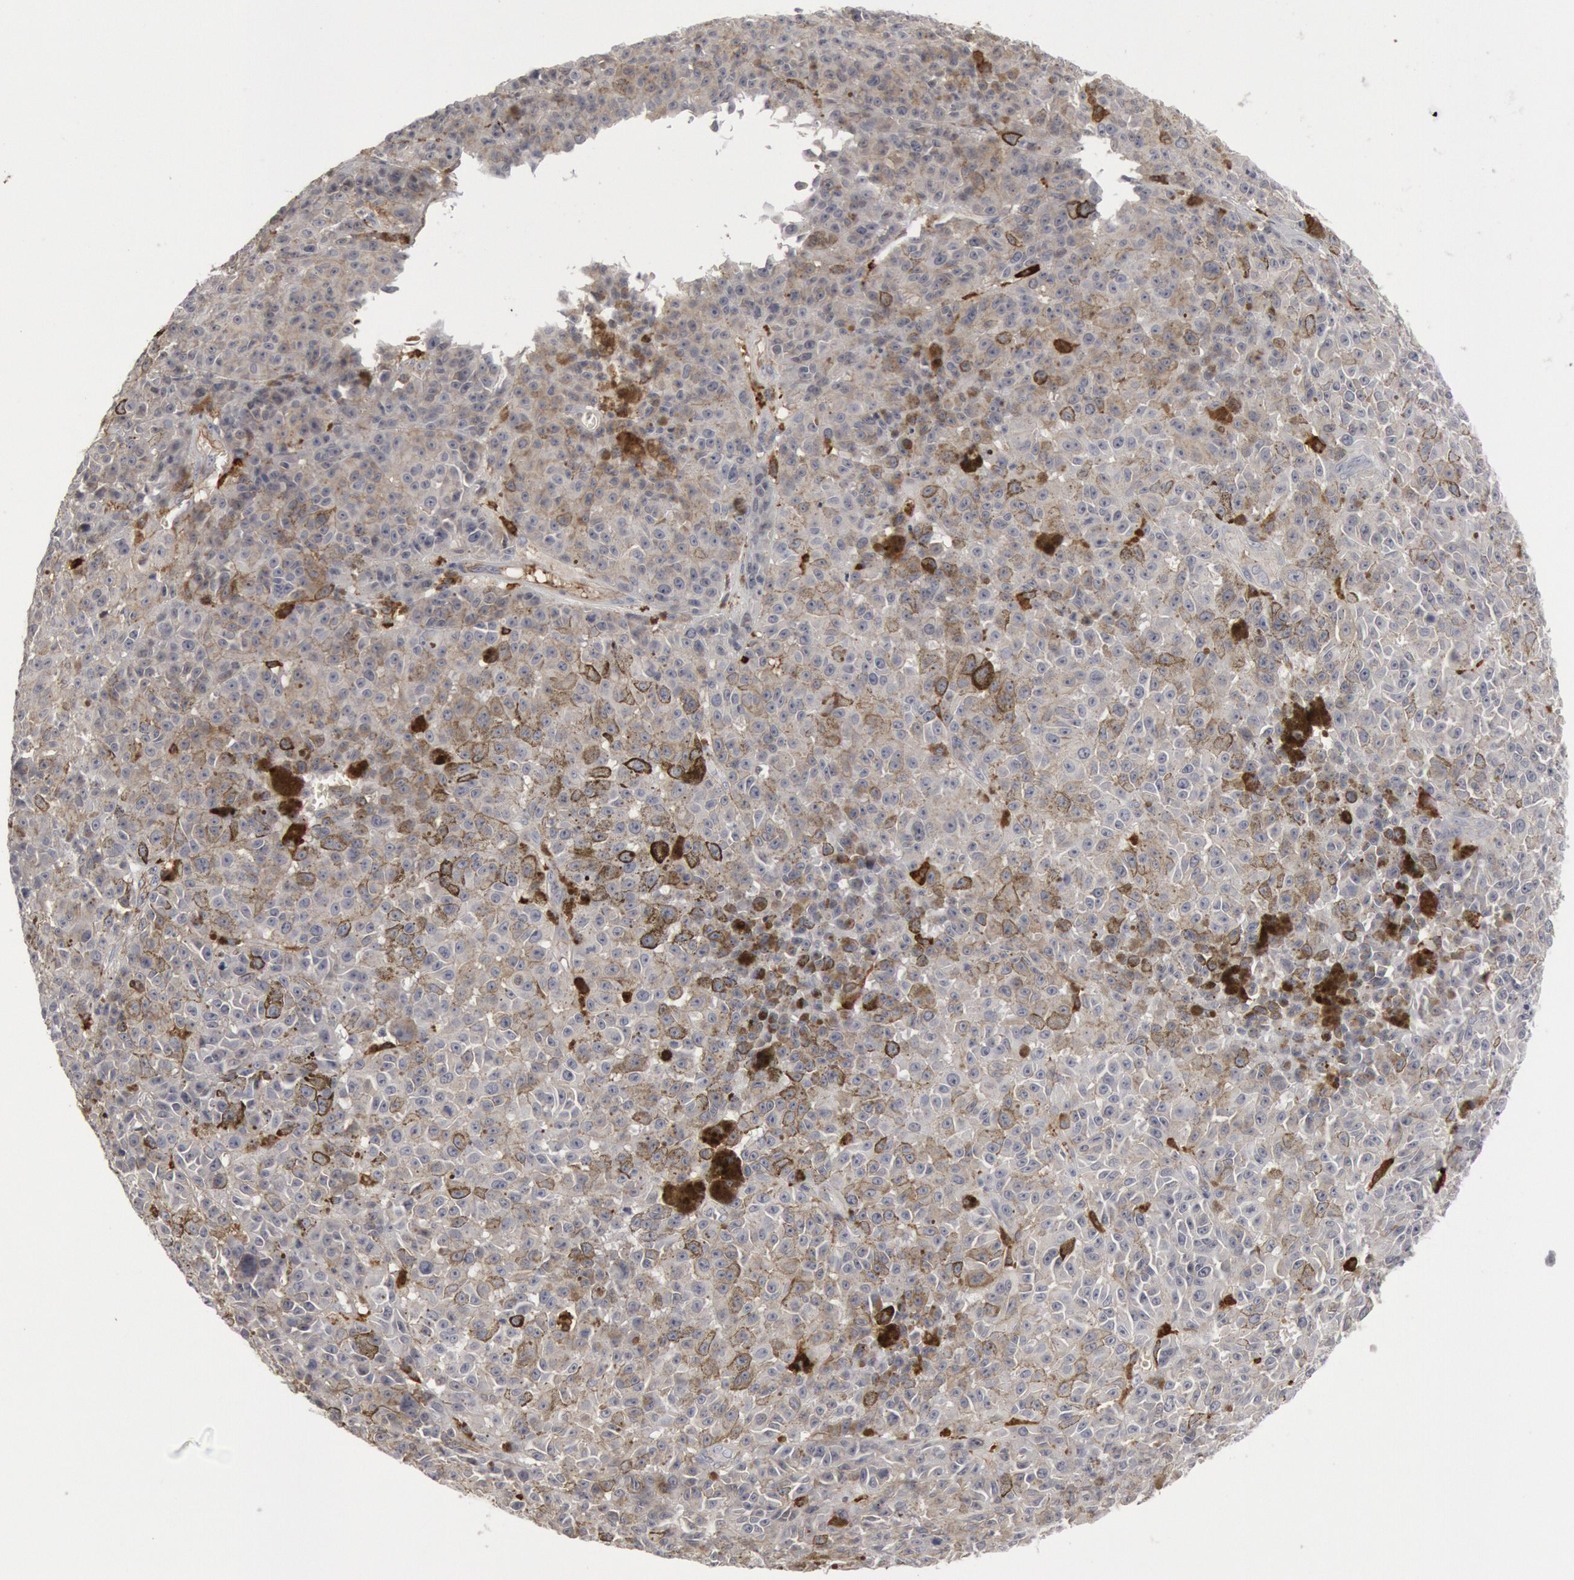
{"staining": {"intensity": "negative", "quantity": "none", "location": "none"}, "tissue": "melanoma", "cell_type": "Tumor cells", "image_type": "cancer", "snomed": [{"axis": "morphology", "description": "Malignant melanoma, NOS"}, {"axis": "topography", "description": "Skin"}], "caption": "Tumor cells are negative for protein expression in human malignant melanoma.", "gene": "C1QC", "patient": {"sex": "male", "age": 64}}